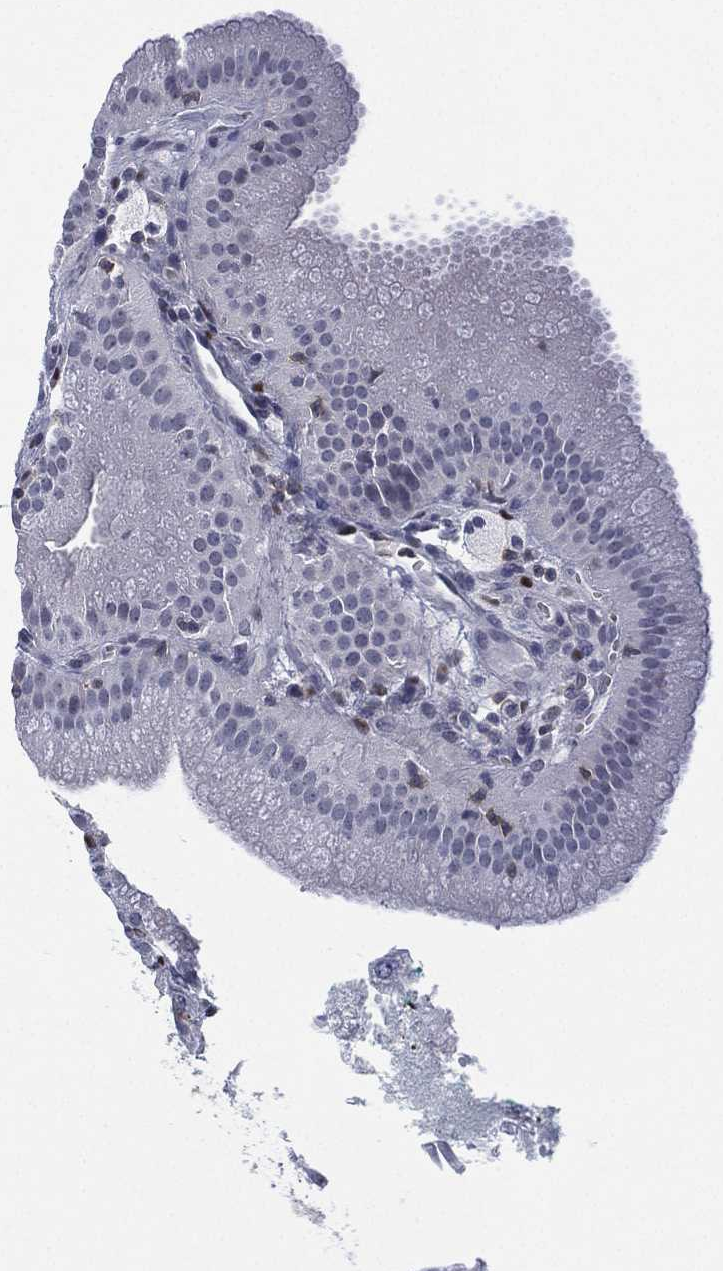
{"staining": {"intensity": "negative", "quantity": "none", "location": "none"}, "tissue": "gallbladder", "cell_type": "Glandular cells", "image_type": "normal", "snomed": [{"axis": "morphology", "description": "Normal tissue, NOS"}, {"axis": "topography", "description": "Gallbladder"}], "caption": "Immunohistochemical staining of benign human gallbladder shows no significant positivity in glandular cells. (IHC, brightfield microscopy, high magnification).", "gene": "ZNF711", "patient": {"sex": "male", "age": 67}}